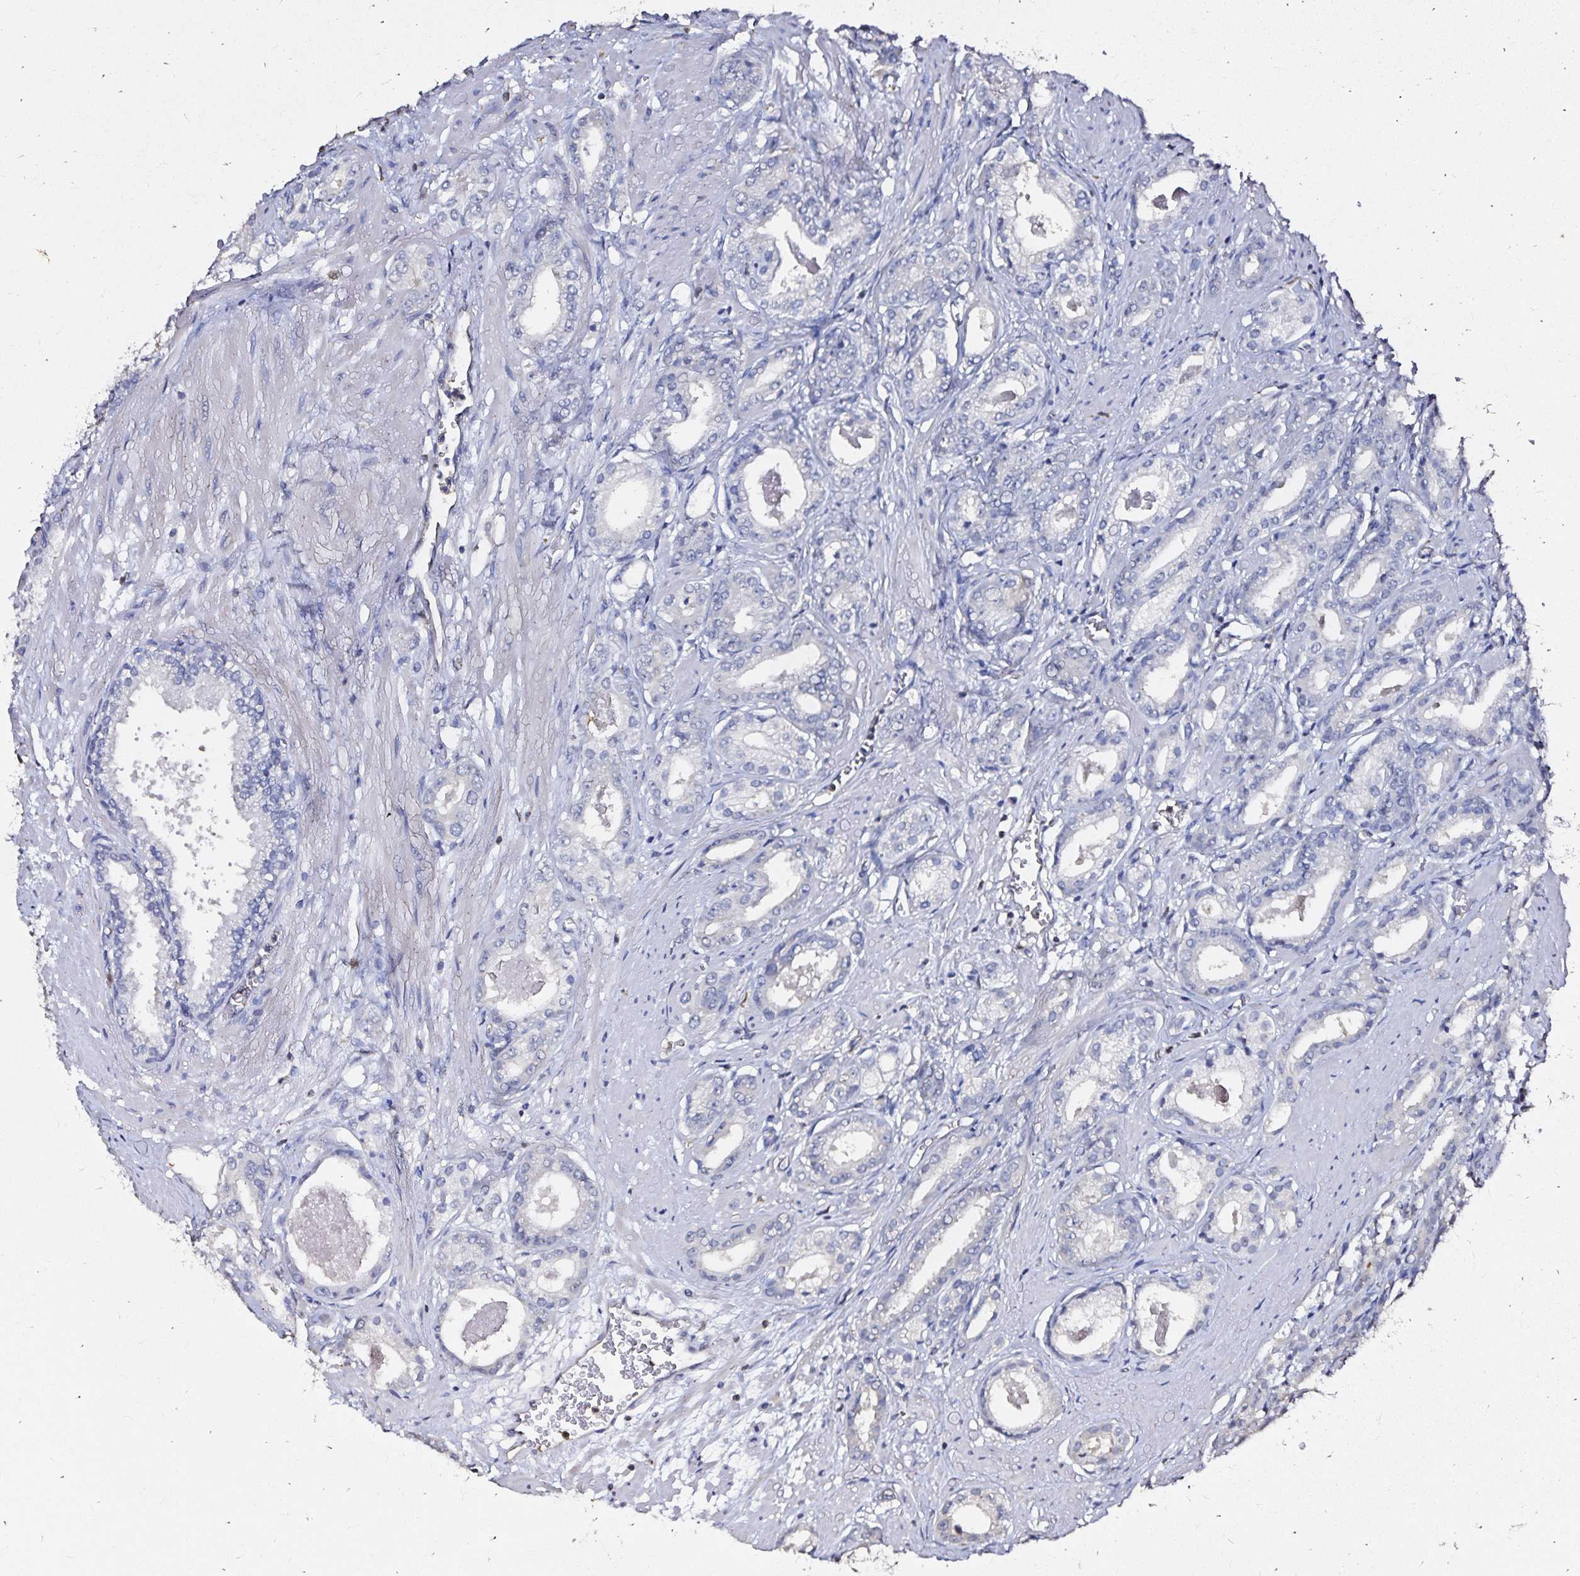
{"staining": {"intensity": "negative", "quantity": "none", "location": "none"}, "tissue": "prostate cancer", "cell_type": "Tumor cells", "image_type": "cancer", "snomed": [{"axis": "morphology", "description": "Adenocarcinoma, NOS"}, {"axis": "morphology", "description": "Adenocarcinoma, Low grade"}, {"axis": "topography", "description": "Prostate"}], "caption": "Protein analysis of prostate cancer (adenocarcinoma (low-grade)) shows no significant staining in tumor cells.", "gene": "SLC5A1", "patient": {"sex": "male", "age": 64}}